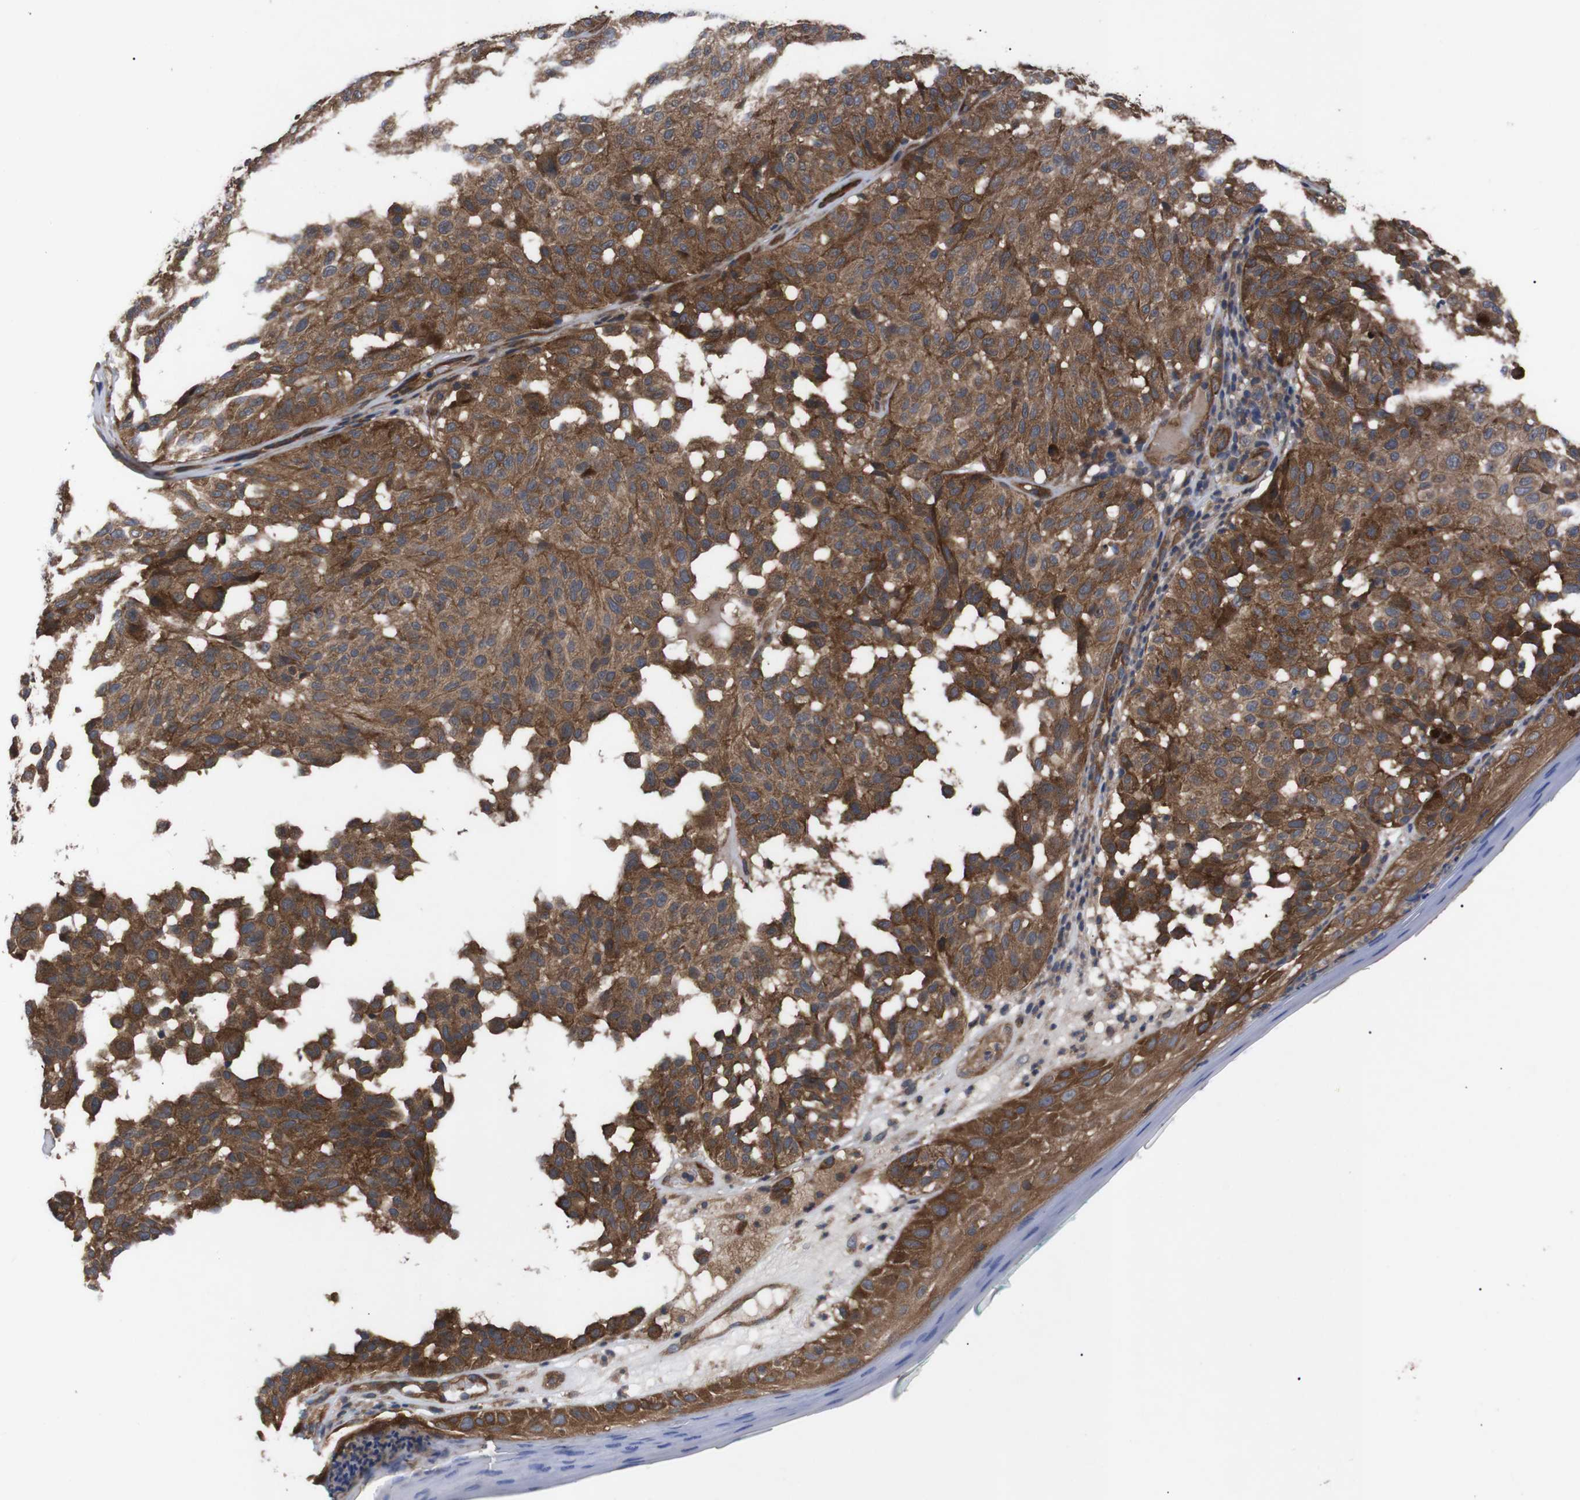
{"staining": {"intensity": "moderate", "quantity": ">75%", "location": "cytoplasmic/membranous"}, "tissue": "melanoma", "cell_type": "Tumor cells", "image_type": "cancer", "snomed": [{"axis": "morphology", "description": "Malignant melanoma, NOS"}, {"axis": "topography", "description": "Skin"}], "caption": "High-power microscopy captured an immunohistochemistry micrograph of malignant melanoma, revealing moderate cytoplasmic/membranous positivity in about >75% of tumor cells.", "gene": "PAWR", "patient": {"sex": "female", "age": 46}}